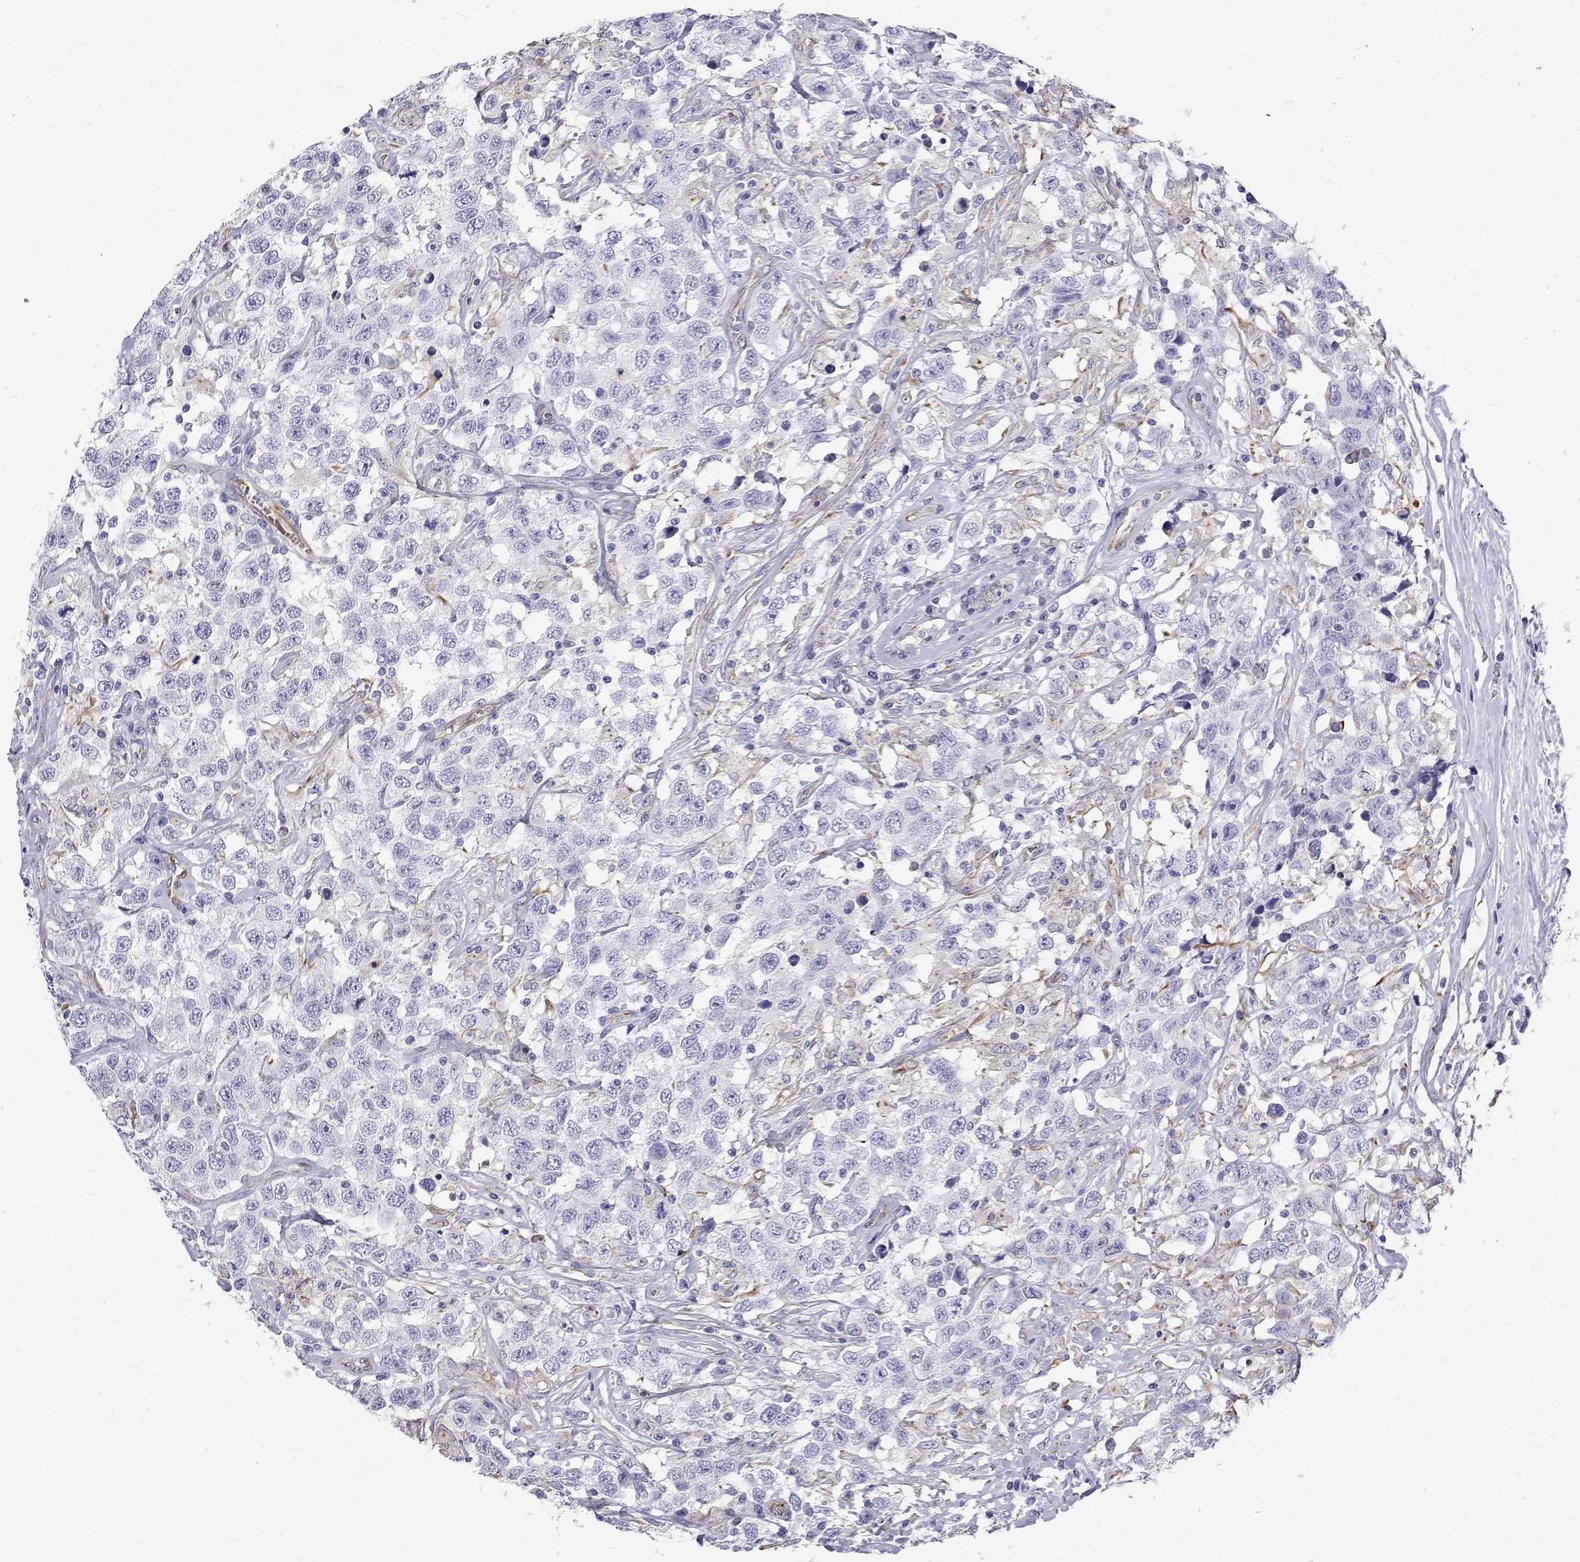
{"staining": {"intensity": "negative", "quantity": "none", "location": "none"}, "tissue": "testis cancer", "cell_type": "Tumor cells", "image_type": "cancer", "snomed": [{"axis": "morphology", "description": "Seminoma, NOS"}, {"axis": "topography", "description": "Testis"}], "caption": "The photomicrograph reveals no staining of tumor cells in testis cancer.", "gene": "OPRPN", "patient": {"sex": "male", "age": 41}}